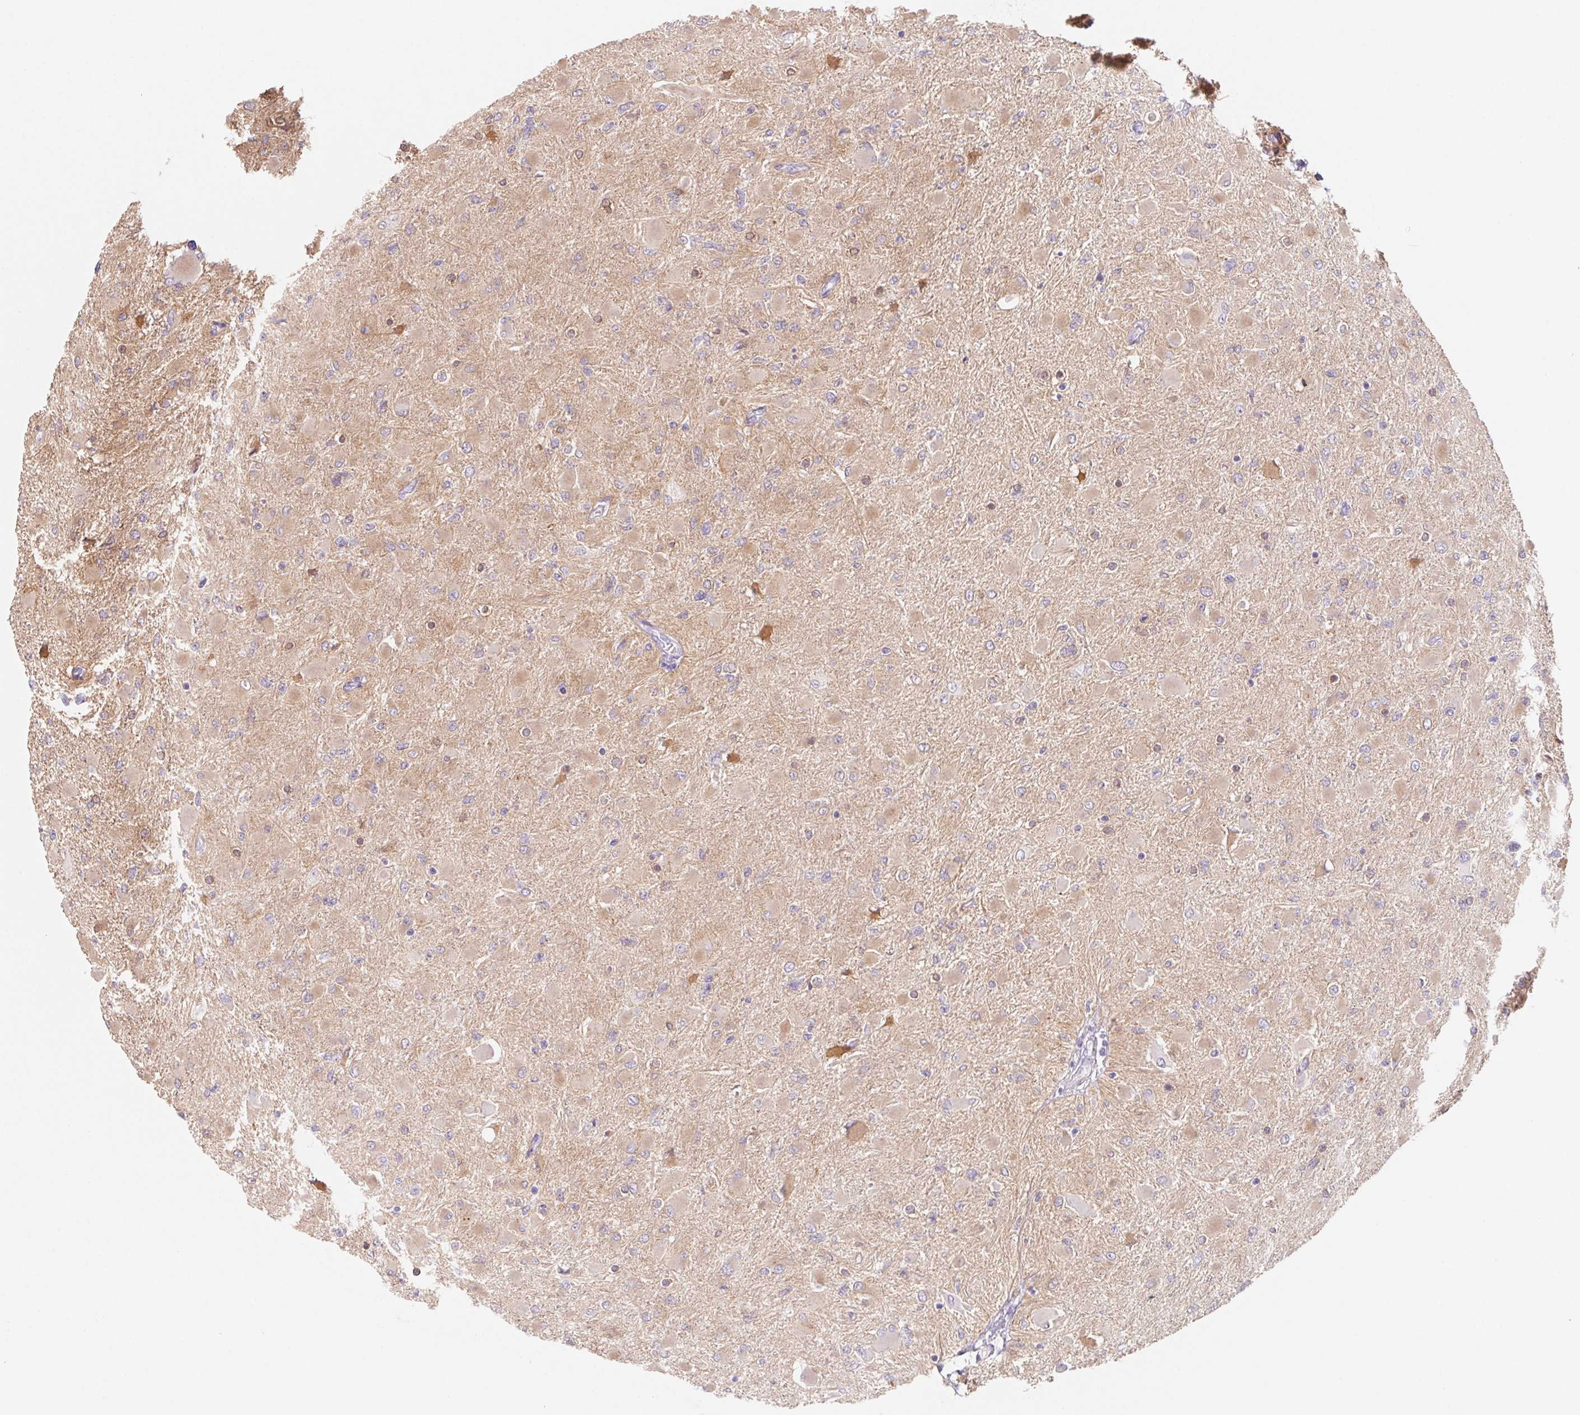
{"staining": {"intensity": "weak", "quantity": "25%-75%", "location": "cytoplasmic/membranous"}, "tissue": "glioma", "cell_type": "Tumor cells", "image_type": "cancer", "snomed": [{"axis": "morphology", "description": "Glioma, malignant, High grade"}, {"axis": "topography", "description": "Cerebral cortex"}], "caption": "High-magnification brightfield microscopy of malignant high-grade glioma stained with DAB (3,3'-diaminobenzidine) (brown) and counterstained with hematoxylin (blue). tumor cells exhibit weak cytoplasmic/membranous positivity is present in about25%-75% of cells.", "gene": "CTNND2", "patient": {"sex": "female", "age": 36}}